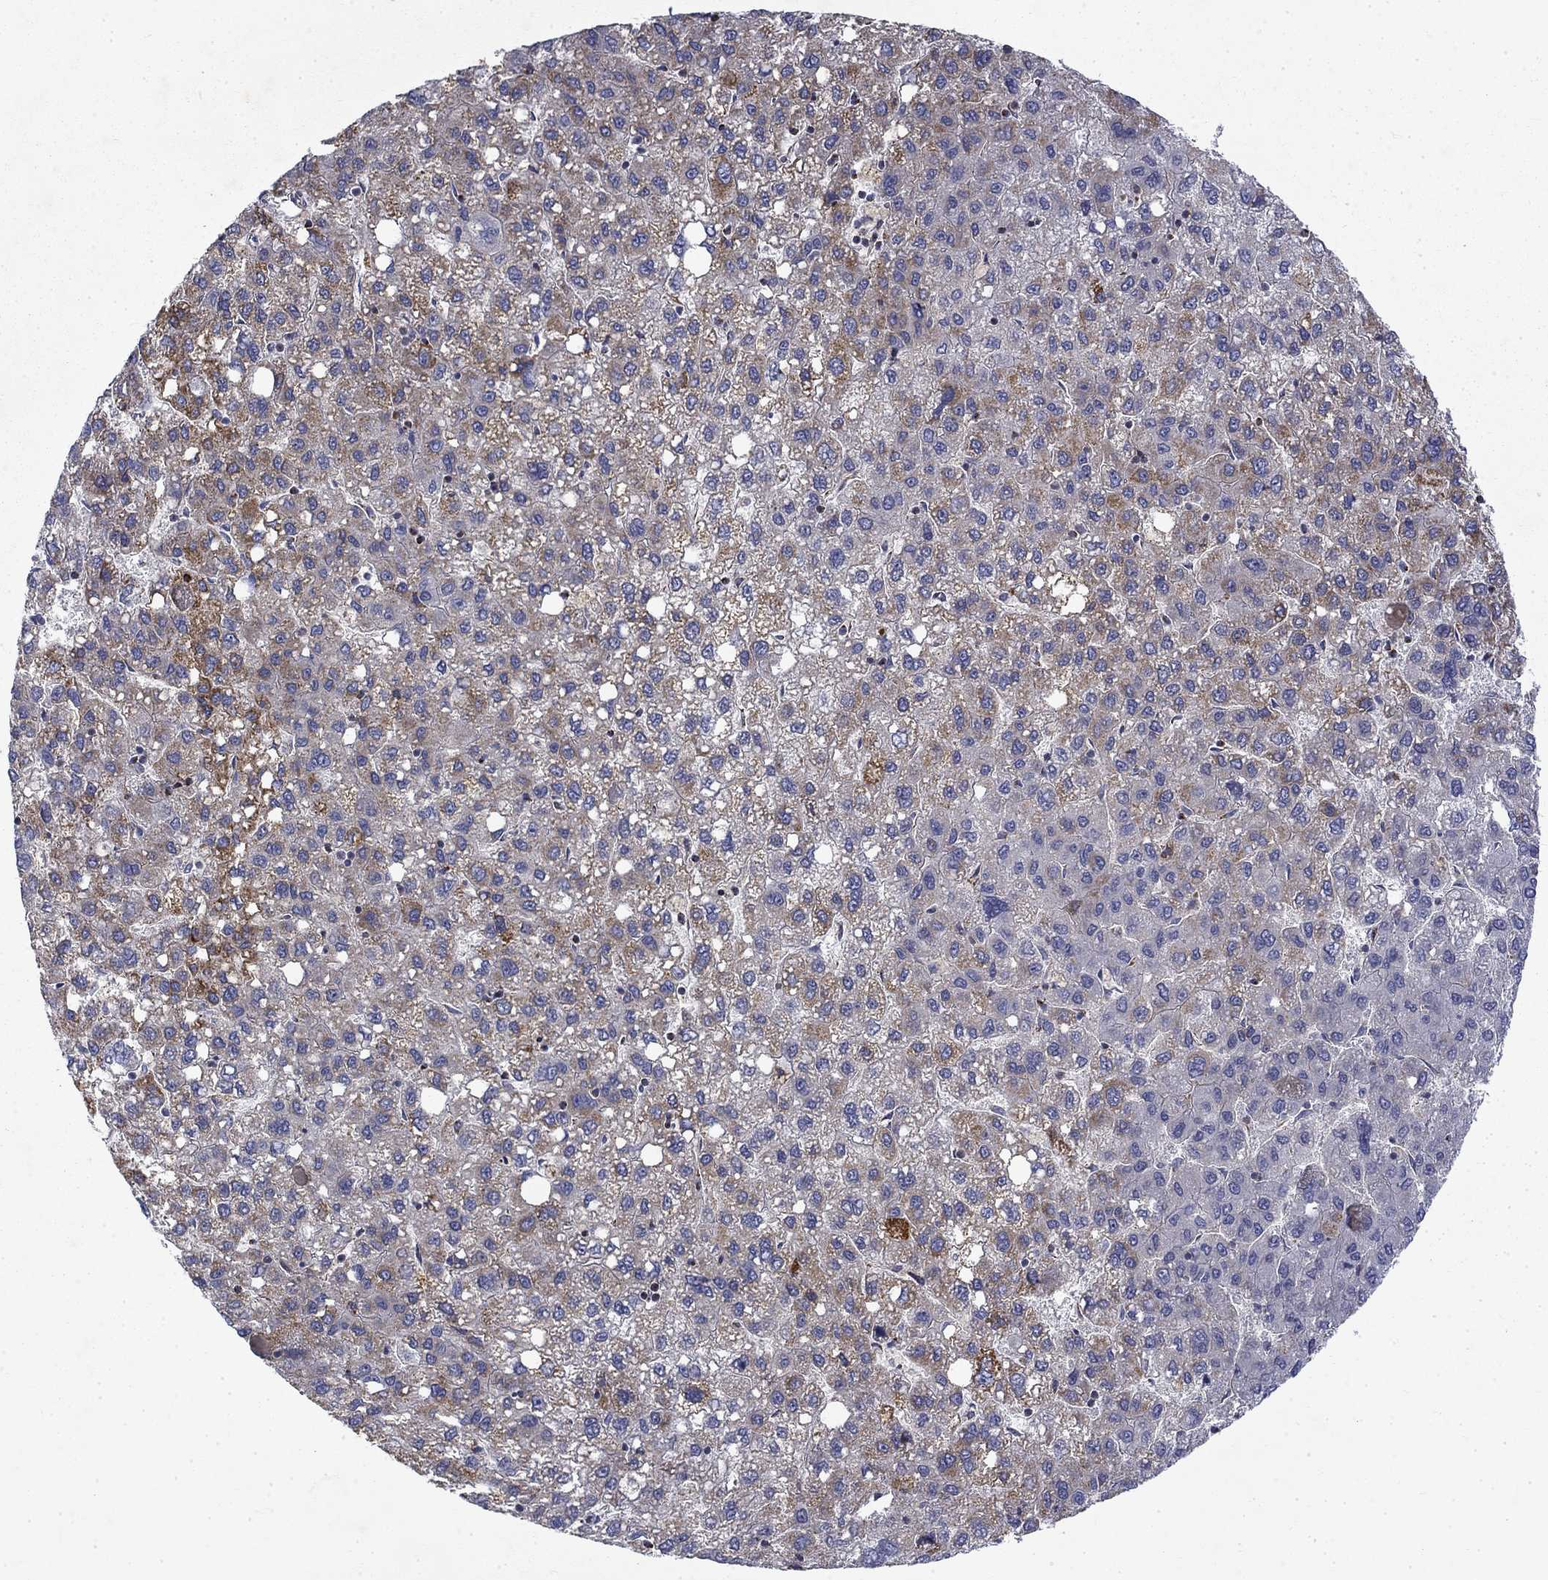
{"staining": {"intensity": "moderate", "quantity": "25%-75%", "location": "cytoplasmic/membranous"}, "tissue": "liver cancer", "cell_type": "Tumor cells", "image_type": "cancer", "snomed": [{"axis": "morphology", "description": "Carcinoma, Hepatocellular, NOS"}, {"axis": "topography", "description": "Liver"}], "caption": "Human hepatocellular carcinoma (liver) stained for a protein (brown) exhibits moderate cytoplasmic/membranous positive expression in approximately 25%-75% of tumor cells.", "gene": "PCBP3", "patient": {"sex": "female", "age": 82}}